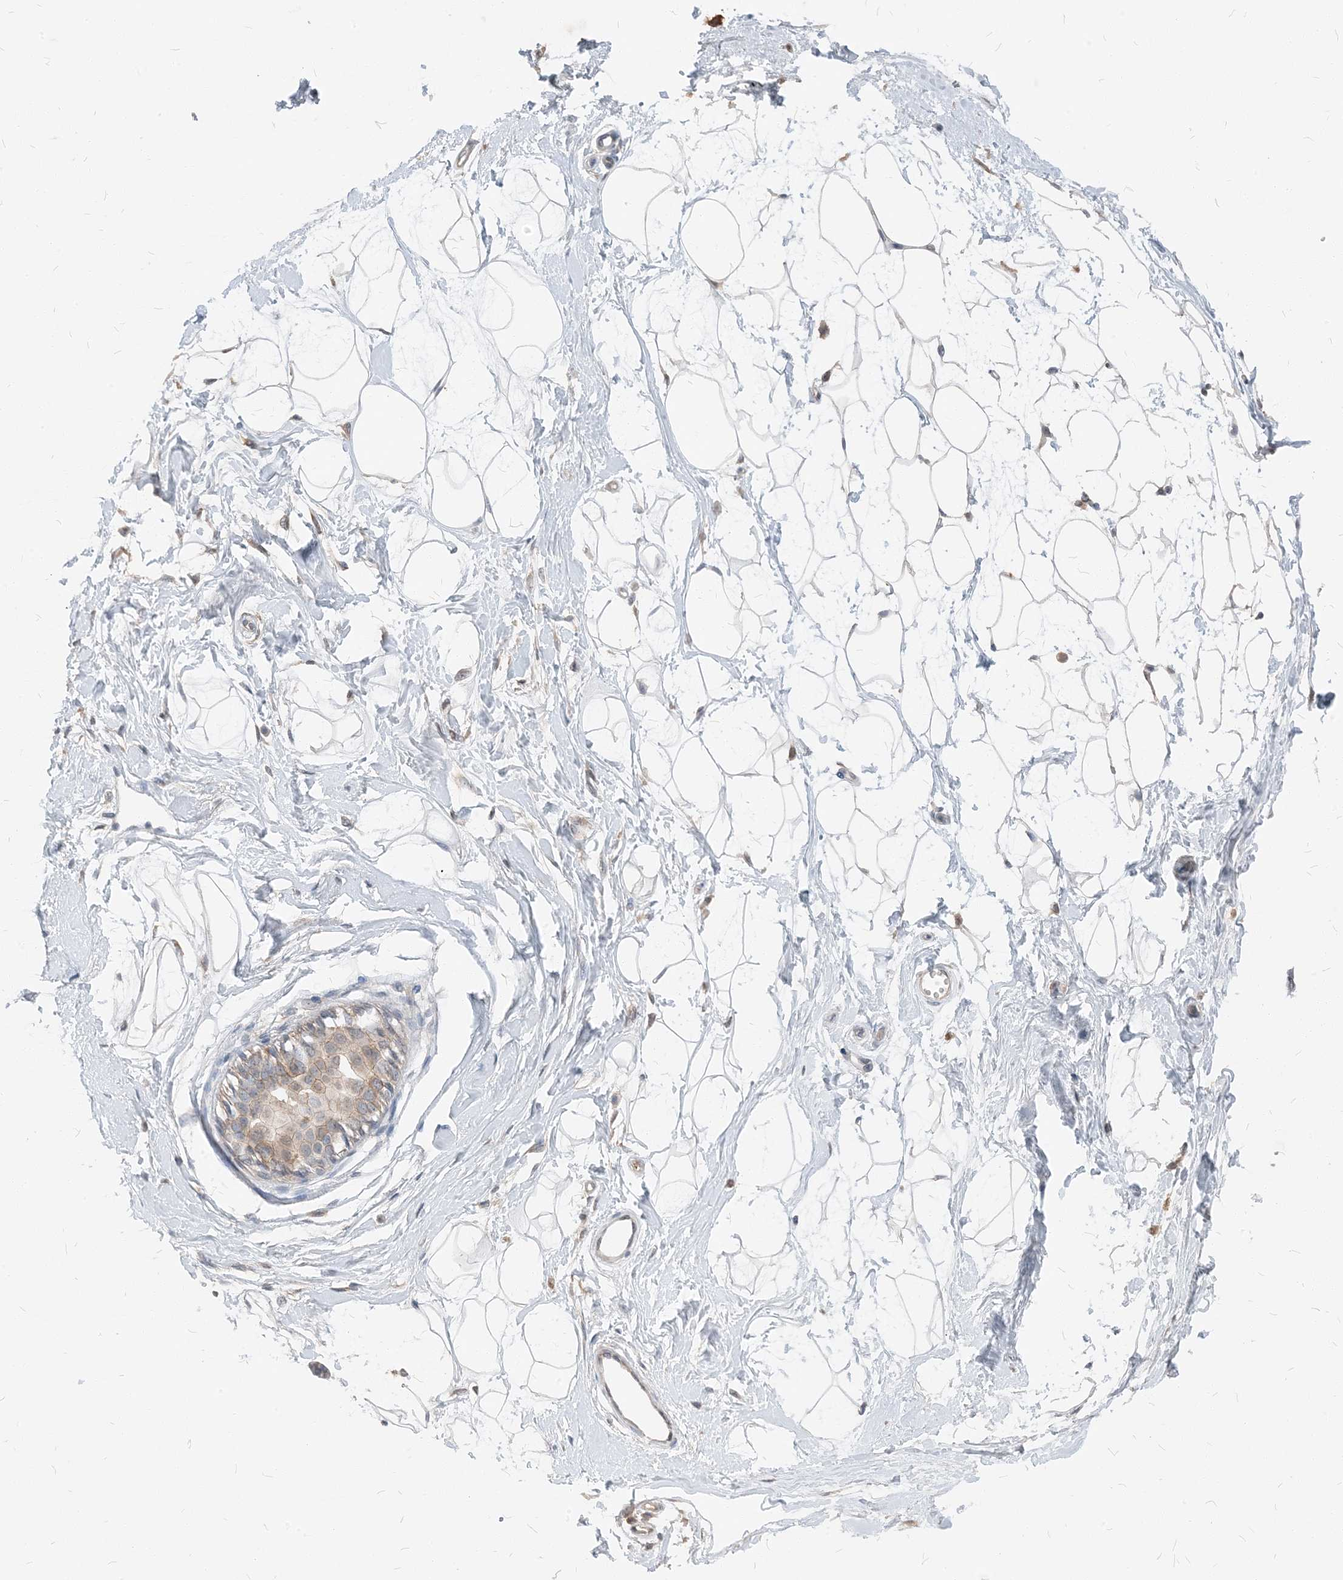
{"staining": {"intensity": "negative", "quantity": "none", "location": "none"}, "tissue": "breast", "cell_type": "Adipocytes", "image_type": "normal", "snomed": [{"axis": "morphology", "description": "Normal tissue, NOS"}, {"axis": "topography", "description": "Breast"}], "caption": "This is an immunohistochemistry (IHC) micrograph of normal breast. There is no expression in adipocytes.", "gene": "NCOA7", "patient": {"sex": "female", "age": 45}}